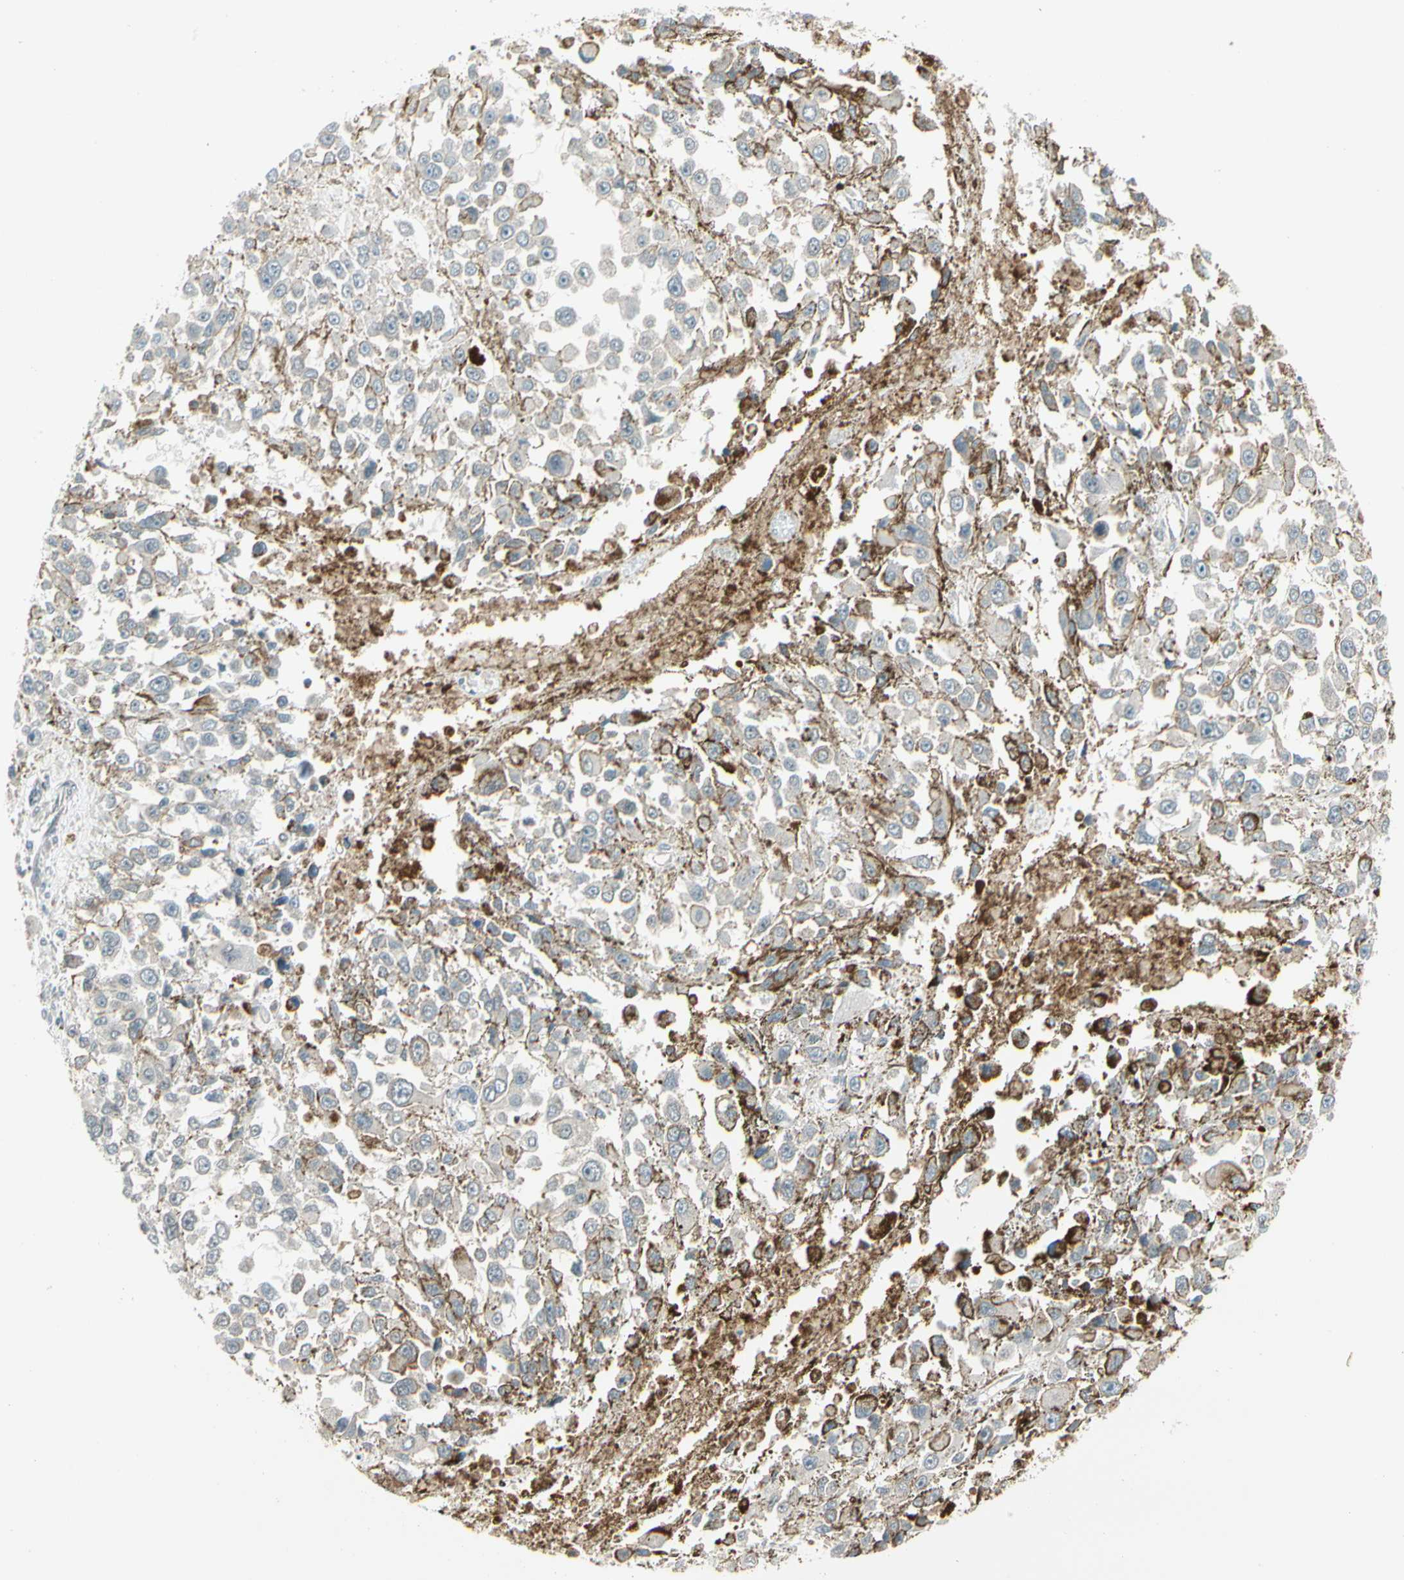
{"staining": {"intensity": "negative", "quantity": "none", "location": "none"}, "tissue": "melanoma", "cell_type": "Tumor cells", "image_type": "cancer", "snomed": [{"axis": "morphology", "description": "Malignant melanoma, Metastatic site"}, {"axis": "topography", "description": "Lymph node"}], "caption": "Immunohistochemical staining of malignant melanoma (metastatic site) reveals no significant staining in tumor cells.", "gene": "TRIO", "patient": {"sex": "male", "age": 59}}